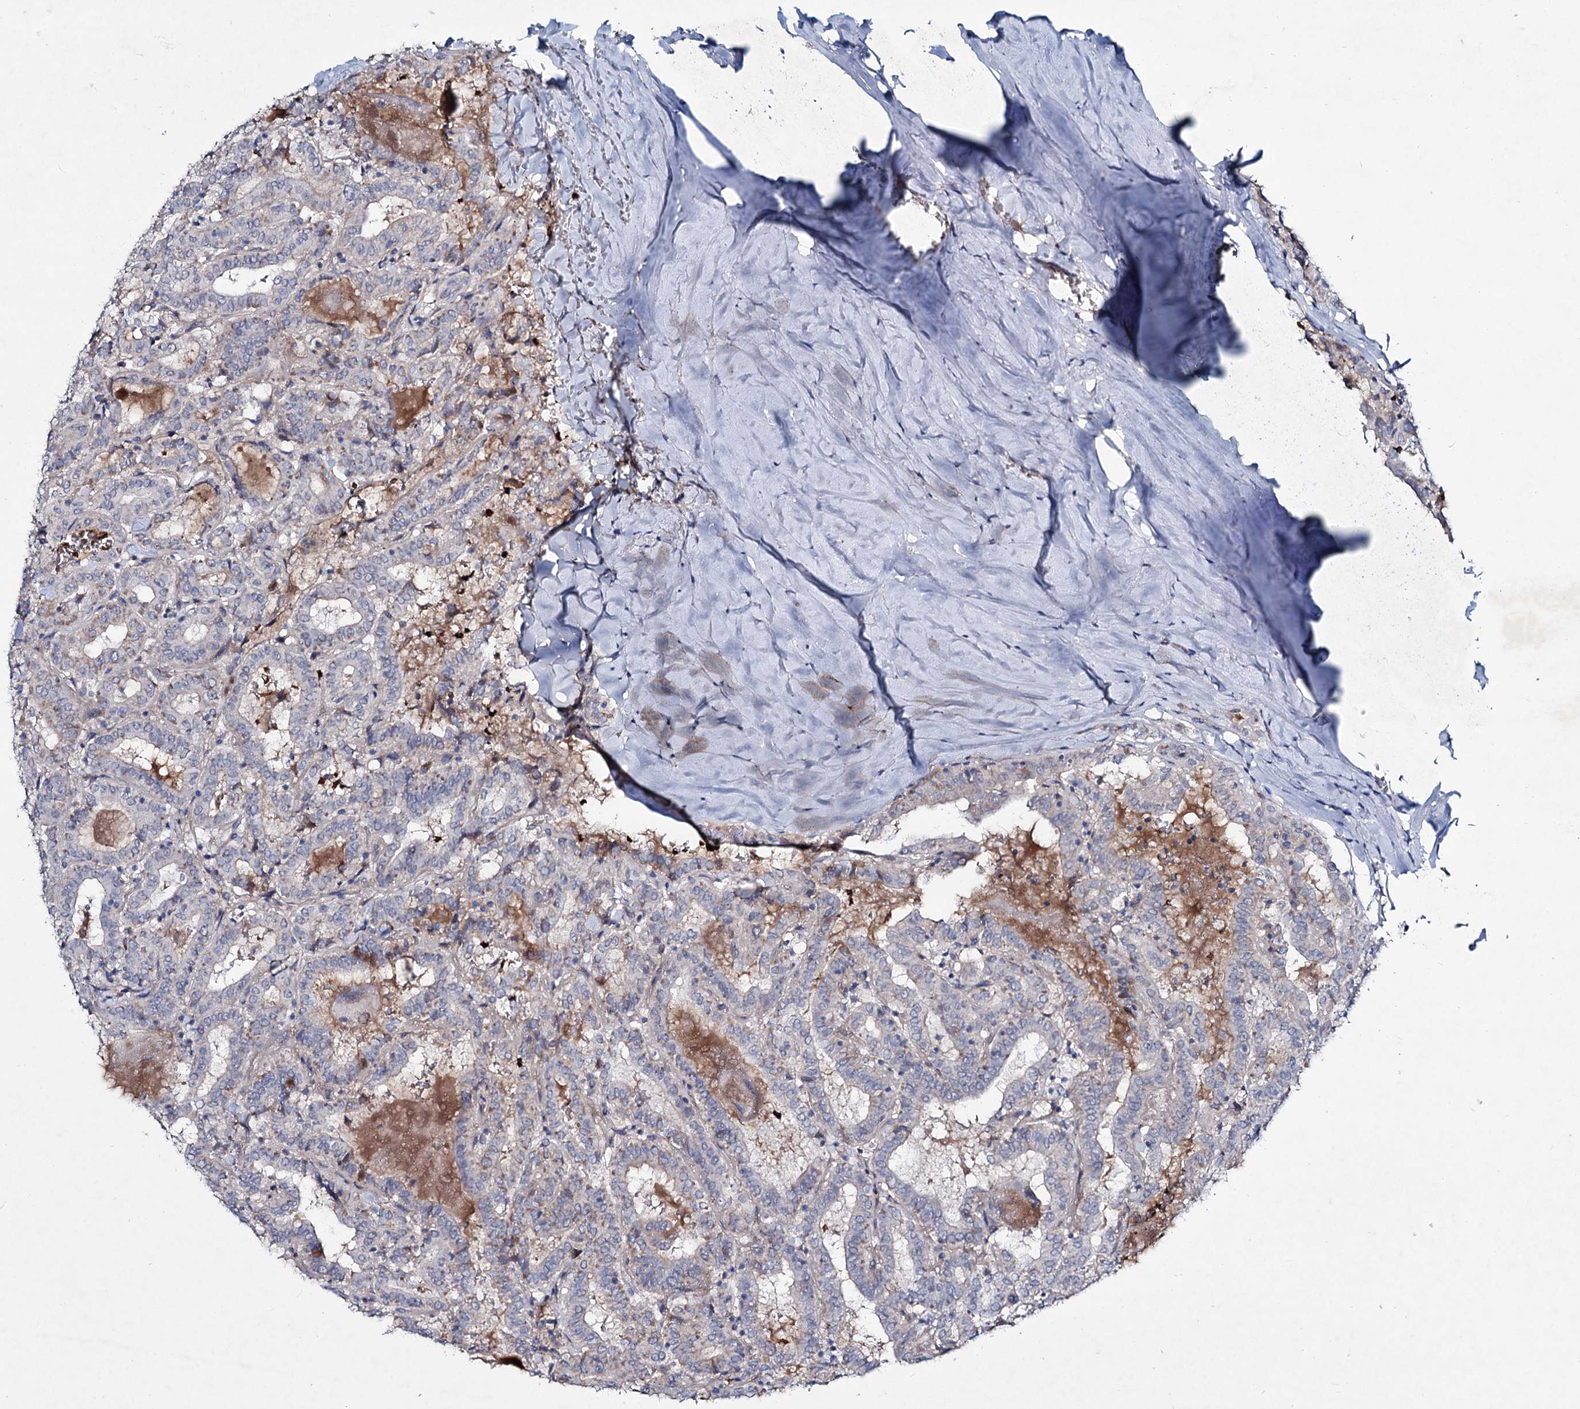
{"staining": {"intensity": "negative", "quantity": "none", "location": "none"}, "tissue": "thyroid cancer", "cell_type": "Tumor cells", "image_type": "cancer", "snomed": [{"axis": "morphology", "description": "Papillary adenocarcinoma, NOS"}, {"axis": "topography", "description": "Thyroid gland"}], "caption": "A high-resolution micrograph shows IHC staining of thyroid papillary adenocarcinoma, which shows no significant staining in tumor cells.", "gene": "RNF6", "patient": {"sex": "female", "age": 72}}